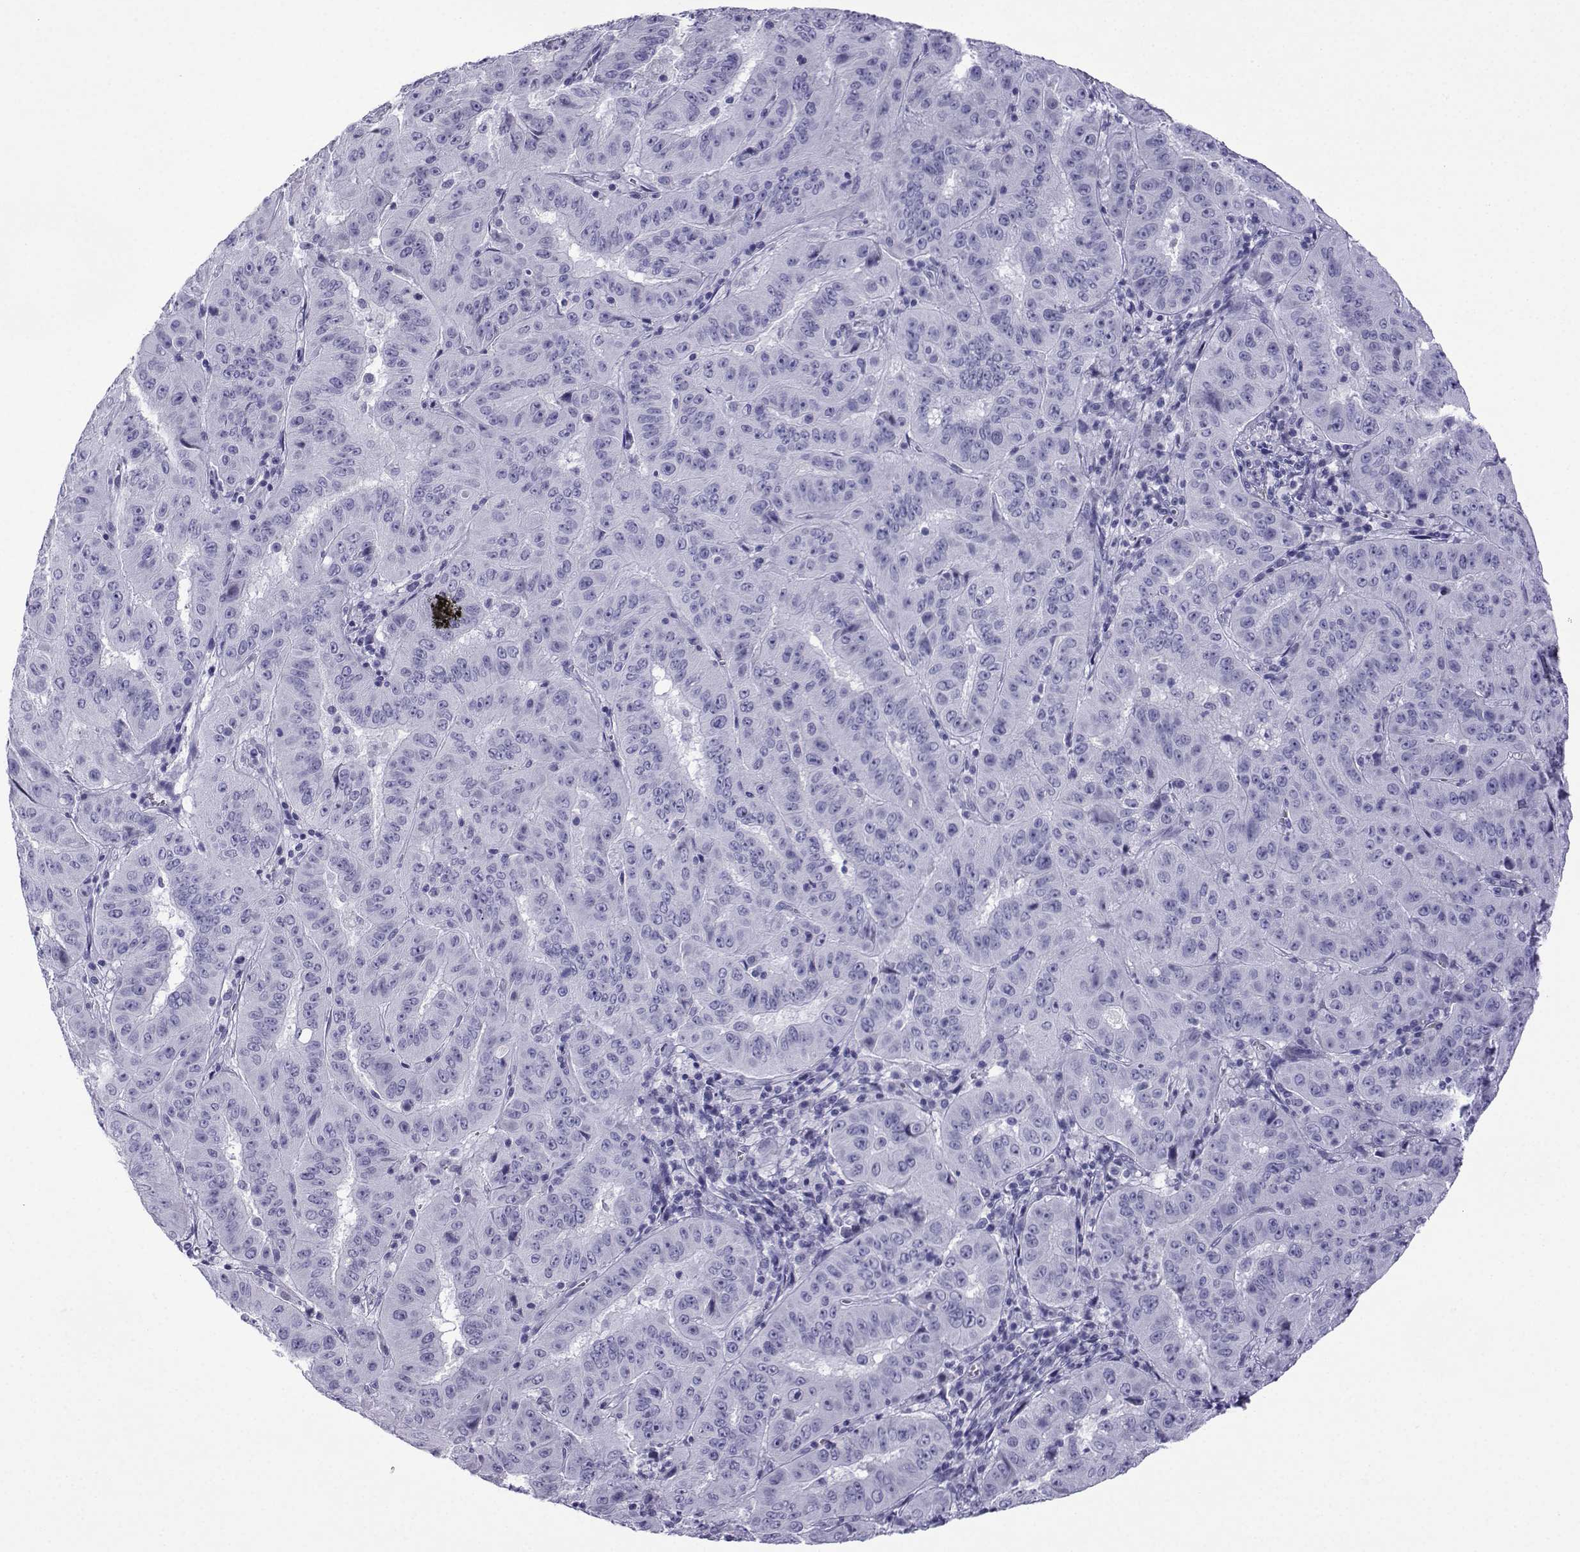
{"staining": {"intensity": "negative", "quantity": "none", "location": "none"}, "tissue": "pancreatic cancer", "cell_type": "Tumor cells", "image_type": "cancer", "snomed": [{"axis": "morphology", "description": "Adenocarcinoma, NOS"}, {"axis": "topography", "description": "Pancreas"}], "caption": "High power microscopy photomicrograph of an immunohistochemistry (IHC) image of pancreatic cancer (adenocarcinoma), revealing no significant positivity in tumor cells.", "gene": "TRIM46", "patient": {"sex": "male", "age": 63}}